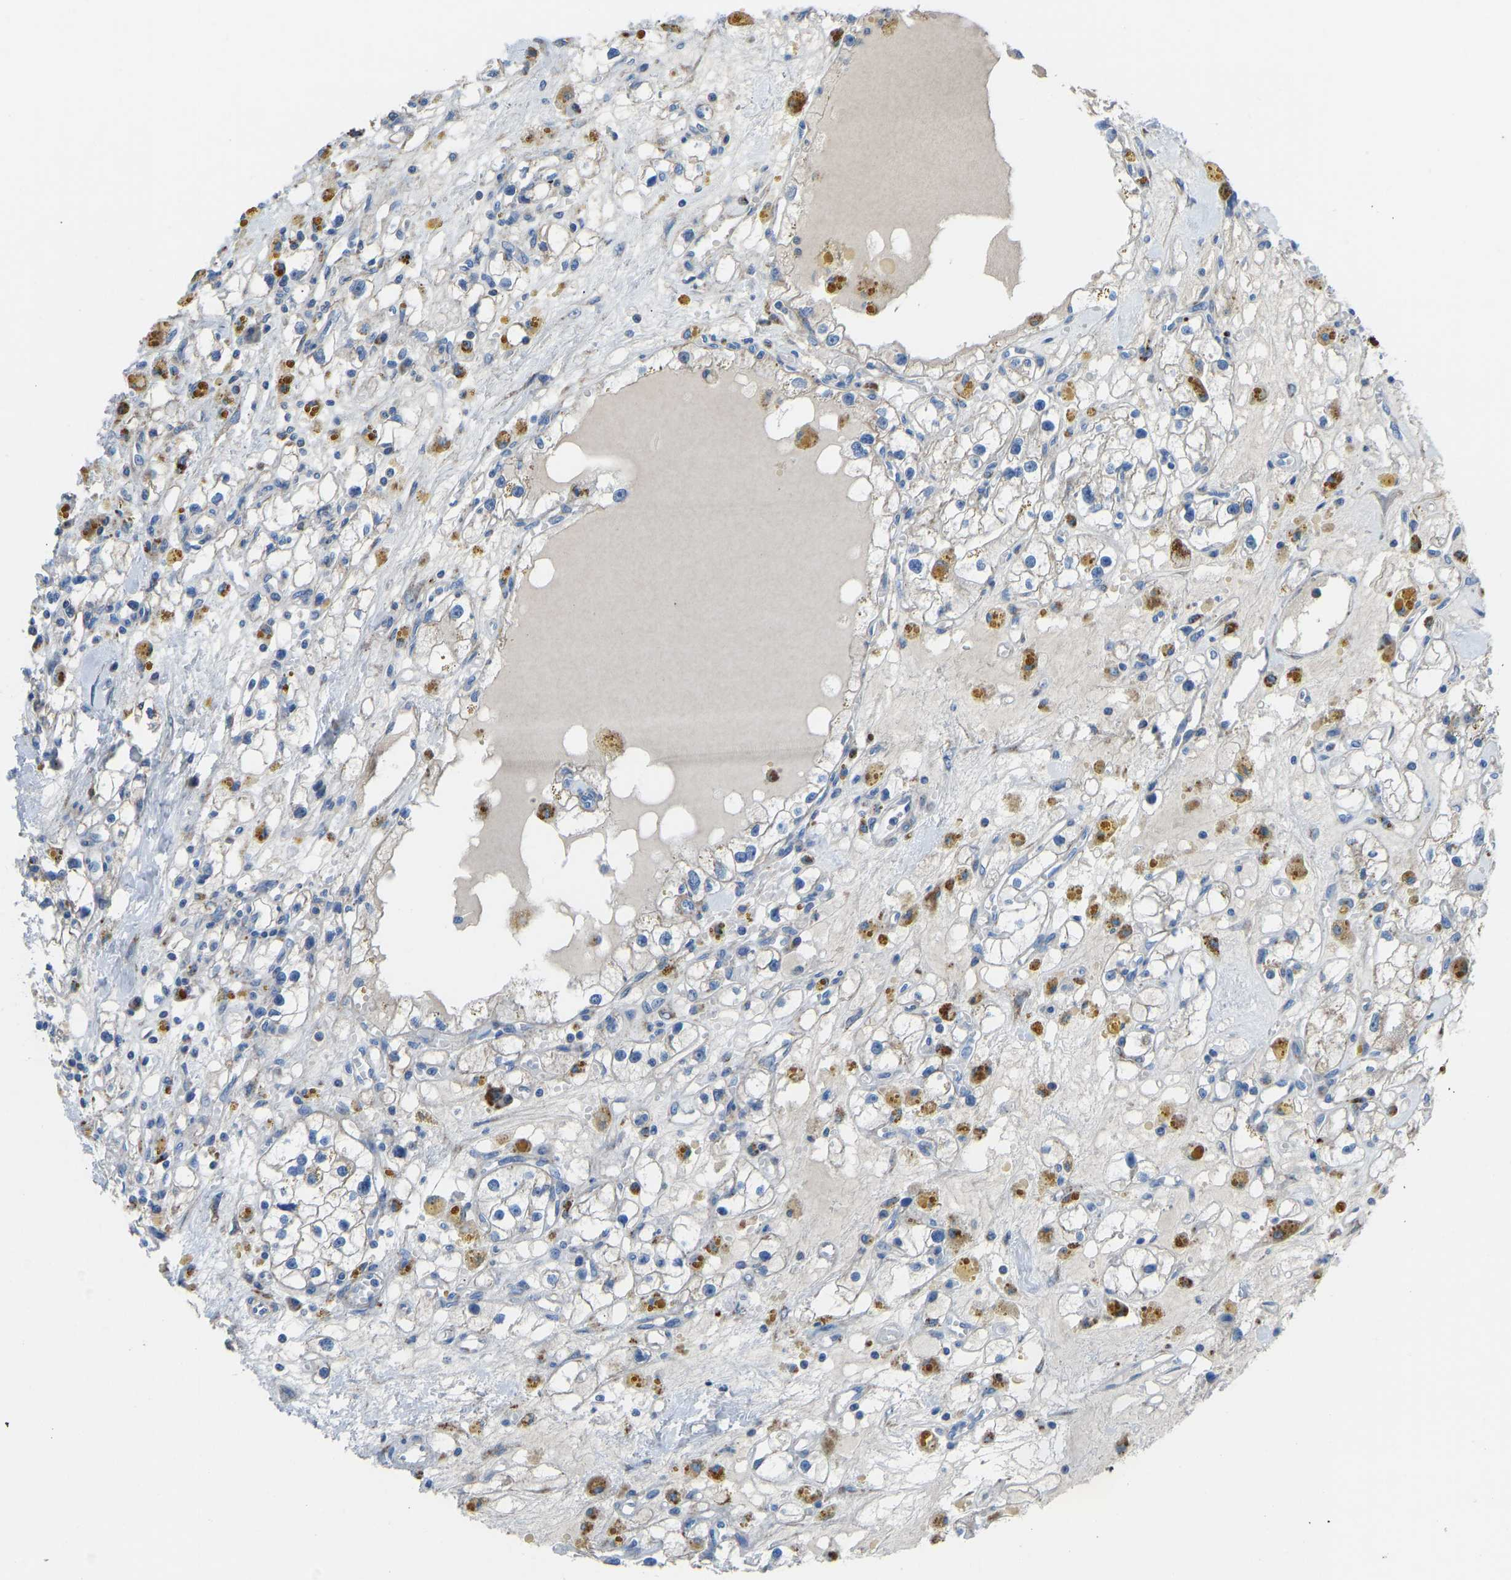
{"staining": {"intensity": "negative", "quantity": "none", "location": "none"}, "tissue": "renal cancer", "cell_type": "Tumor cells", "image_type": "cancer", "snomed": [{"axis": "morphology", "description": "Adenocarcinoma, NOS"}, {"axis": "topography", "description": "Kidney"}], "caption": "IHC histopathology image of renal cancer stained for a protein (brown), which exhibits no positivity in tumor cells.", "gene": "SMIM20", "patient": {"sex": "male", "age": 56}}